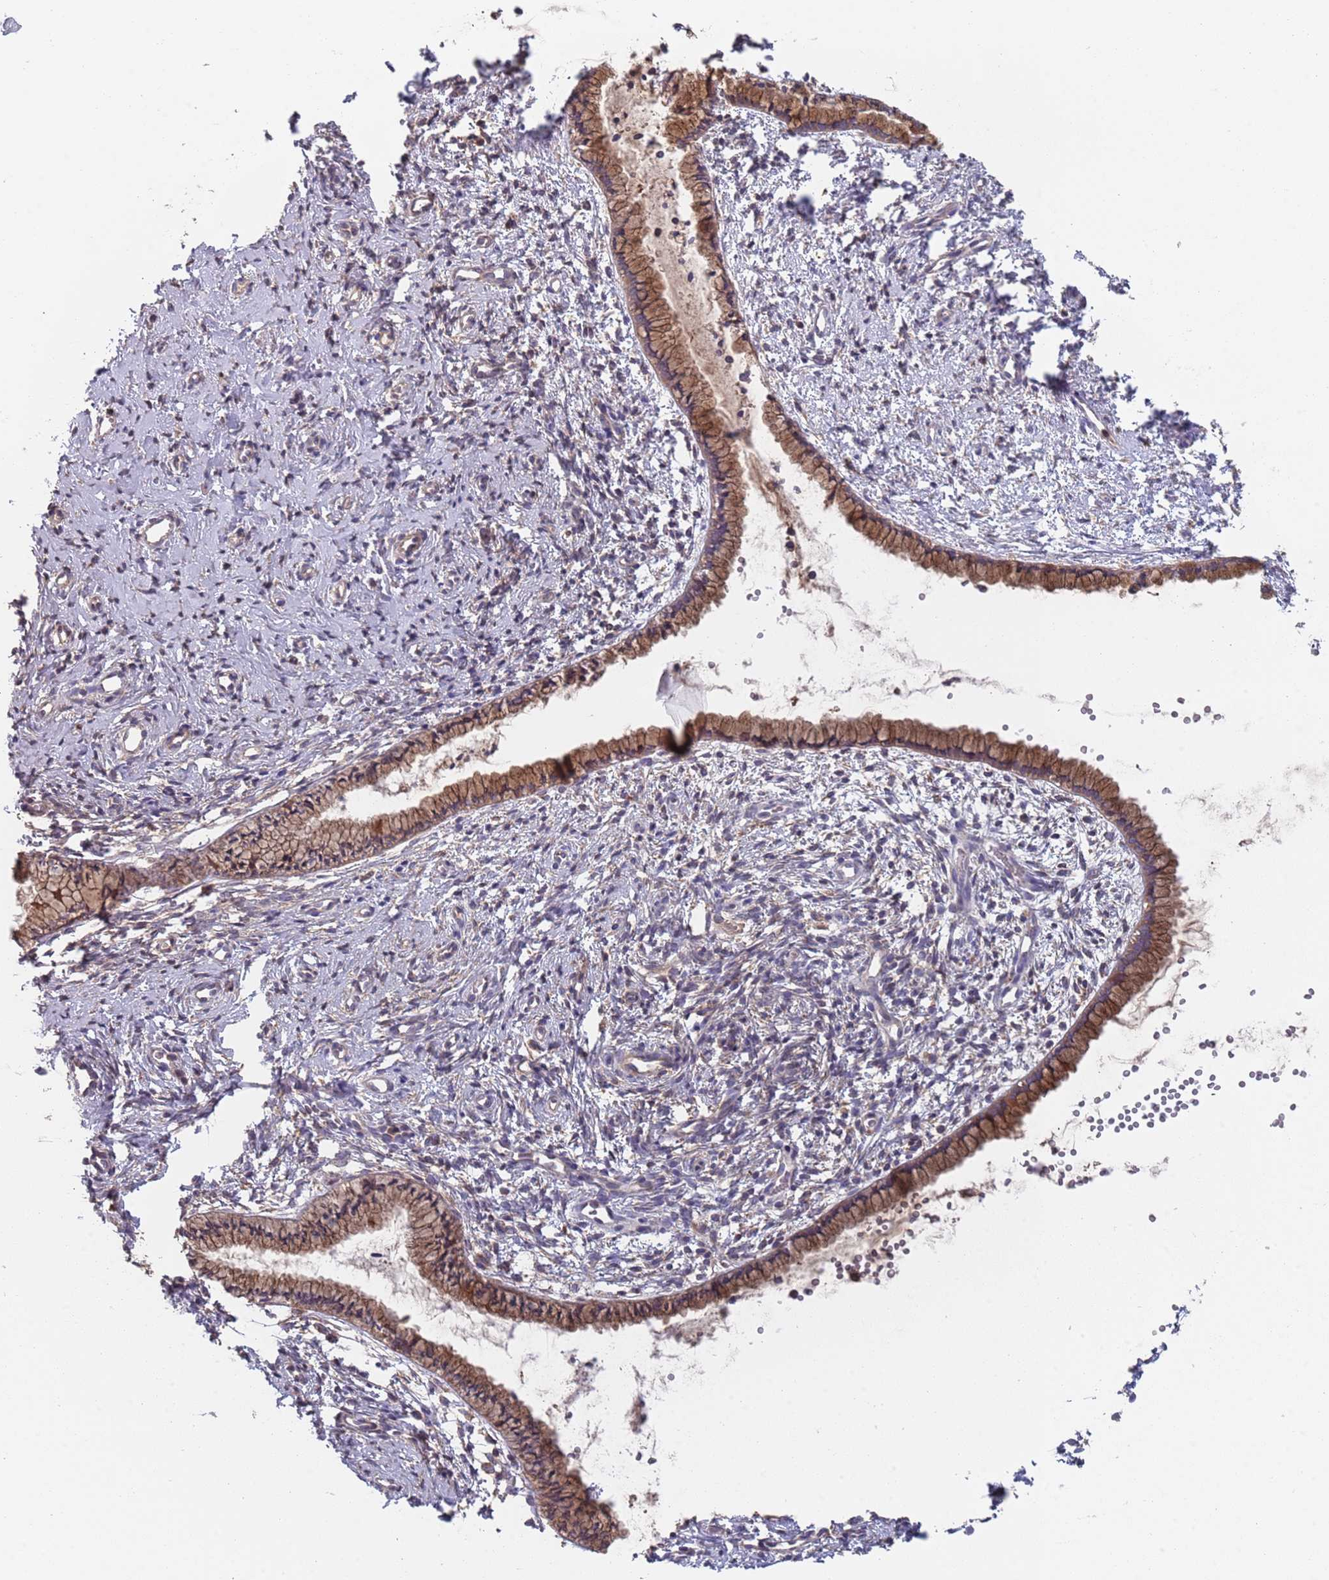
{"staining": {"intensity": "moderate", "quantity": ">75%", "location": "cytoplasmic/membranous"}, "tissue": "cervix", "cell_type": "Glandular cells", "image_type": "normal", "snomed": [{"axis": "morphology", "description": "Normal tissue, NOS"}, {"axis": "topography", "description": "Cervix"}], "caption": "Protein expression analysis of benign human cervix reveals moderate cytoplasmic/membranous expression in approximately >75% of glandular cells.", "gene": "GDI1", "patient": {"sex": "female", "age": 57}}